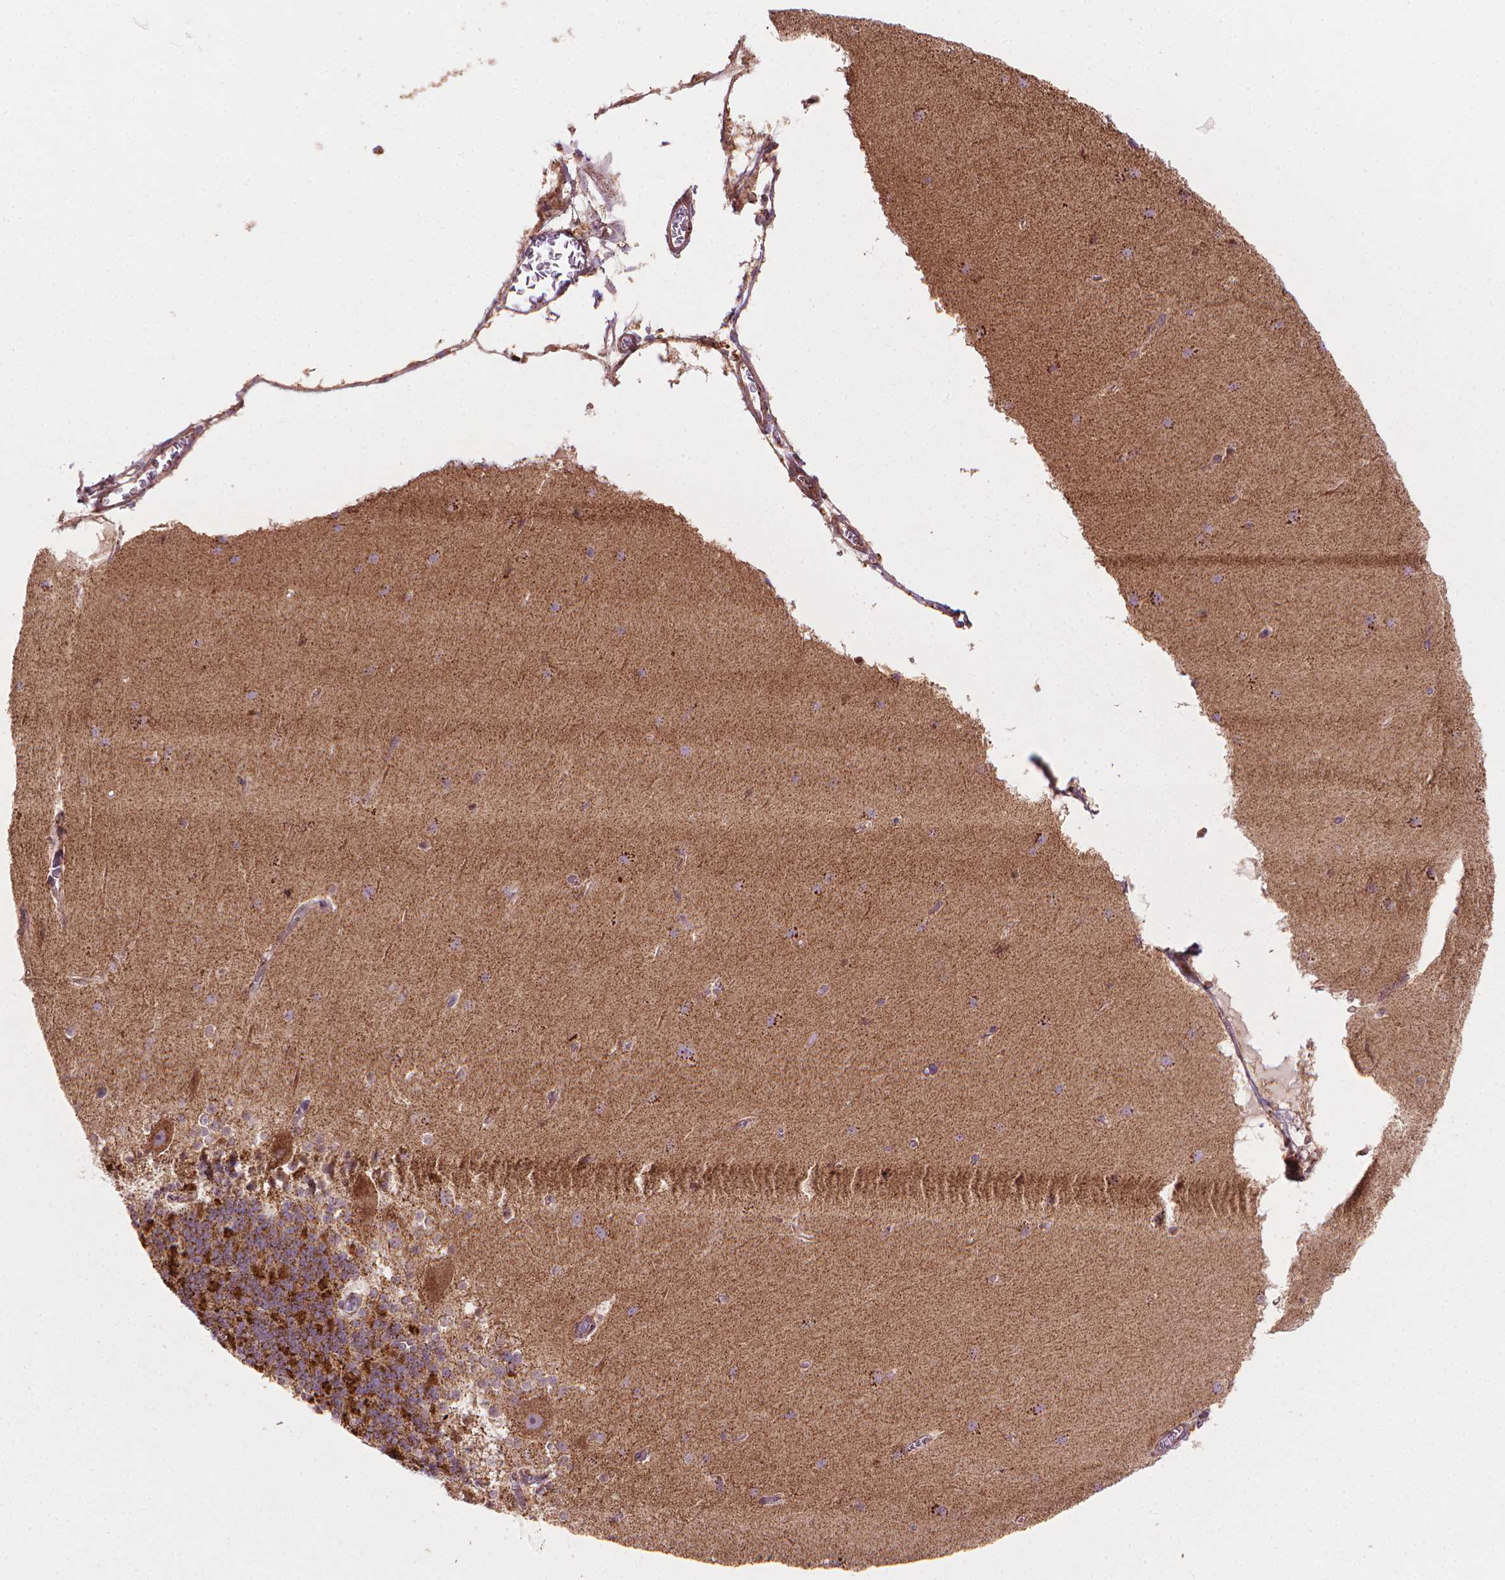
{"staining": {"intensity": "strong", "quantity": "25%-75%", "location": "cytoplasmic/membranous"}, "tissue": "cerebellum", "cell_type": "Cells in granular layer", "image_type": "normal", "snomed": [{"axis": "morphology", "description": "Normal tissue, NOS"}, {"axis": "topography", "description": "Cerebellum"}], "caption": "Cerebellum was stained to show a protein in brown. There is high levels of strong cytoplasmic/membranous positivity in about 25%-75% of cells in granular layer. Ihc stains the protein of interest in brown and the nuclei are stained blue.", "gene": "VARS2", "patient": {"sex": "female", "age": 19}}